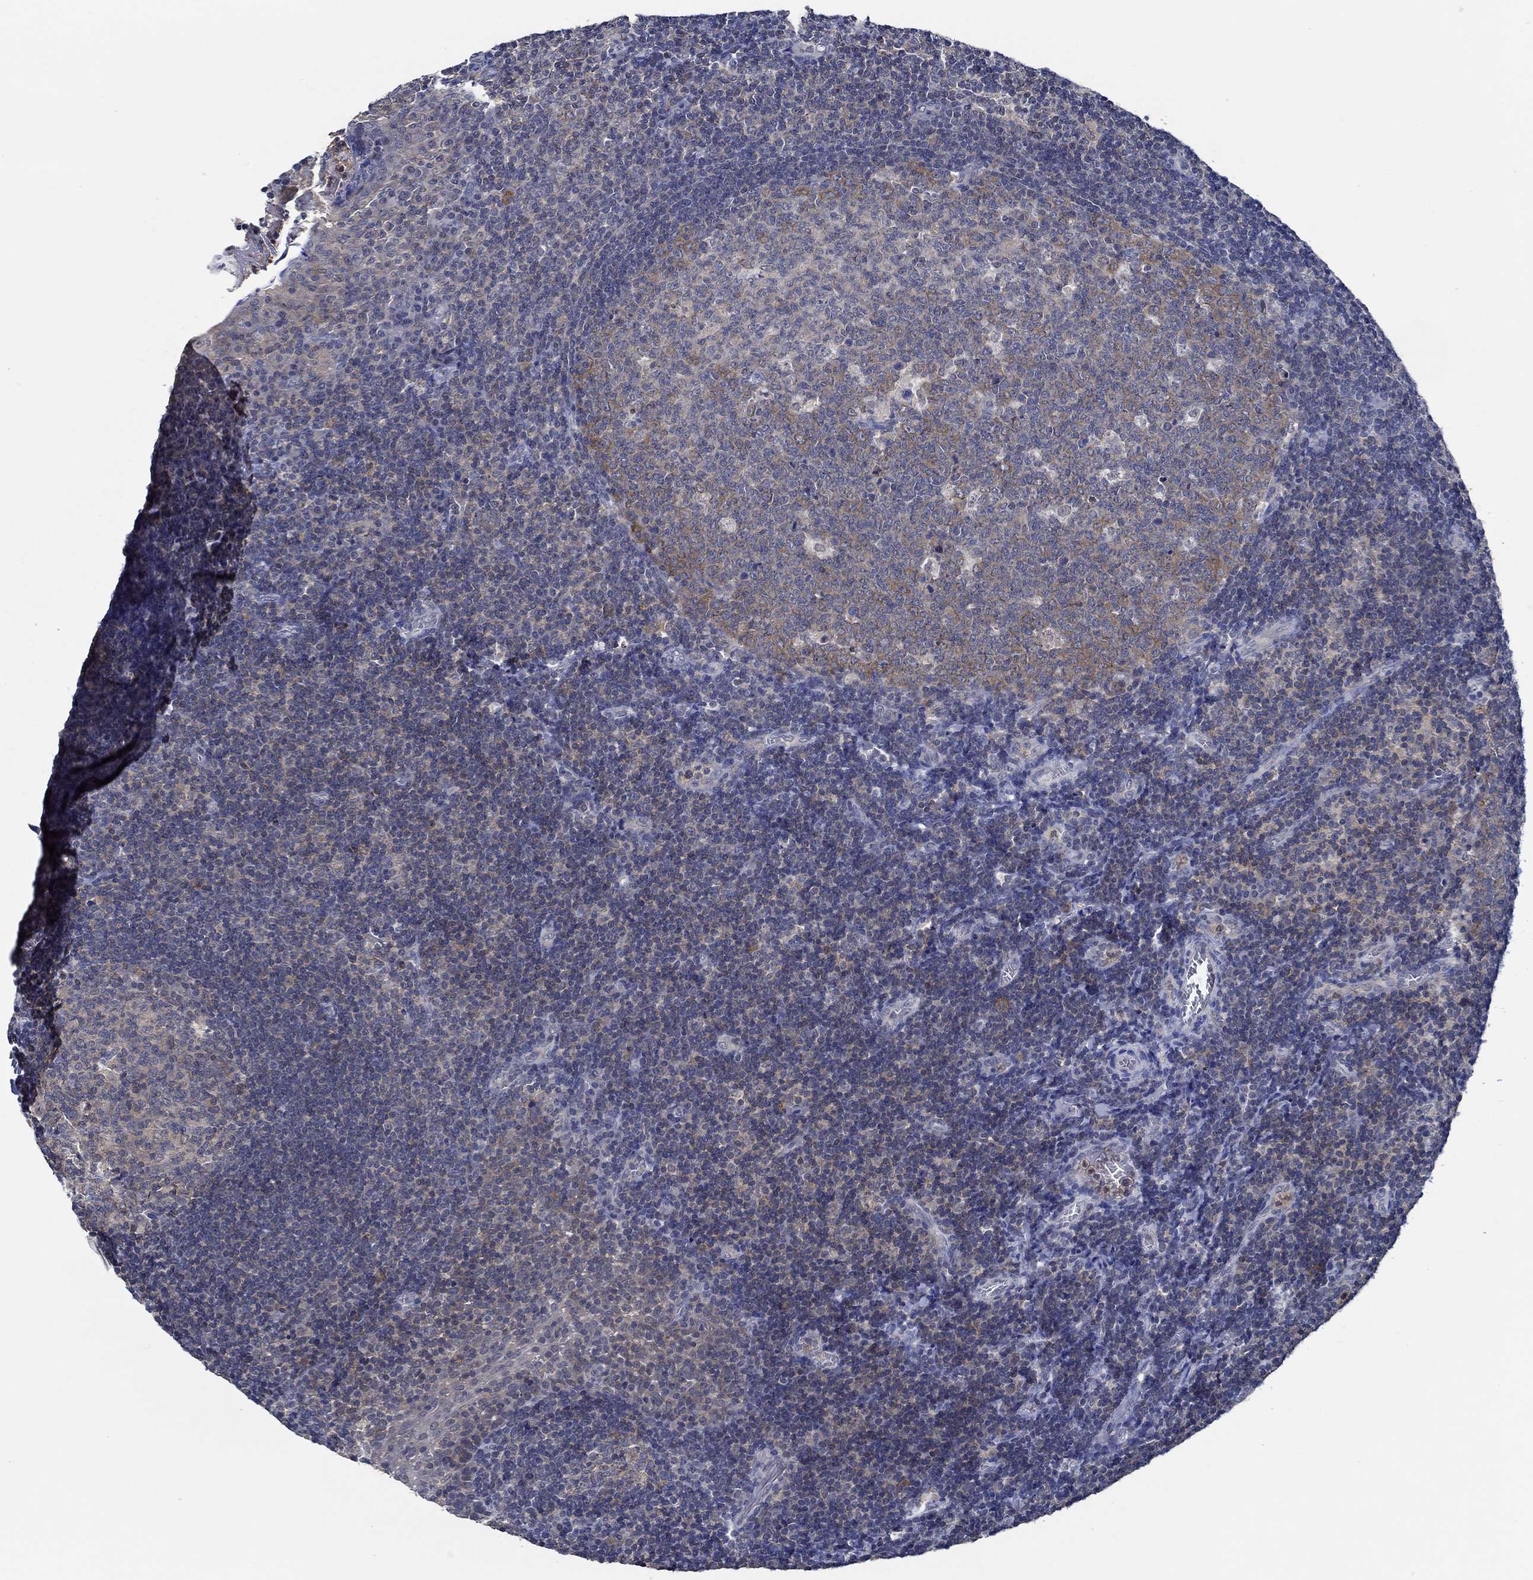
{"staining": {"intensity": "moderate", "quantity": "25%-75%", "location": "cytoplasmic/membranous"}, "tissue": "tonsil", "cell_type": "Germinal center cells", "image_type": "normal", "snomed": [{"axis": "morphology", "description": "Normal tissue, NOS"}, {"axis": "topography", "description": "Tonsil"}], "caption": "This is an image of immunohistochemistry staining of unremarkable tonsil, which shows moderate positivity in the cytoplasmic/membranous of germinal center cells.", "gene": "DACT1", "patient": {"sex": "female", "age": 13}}